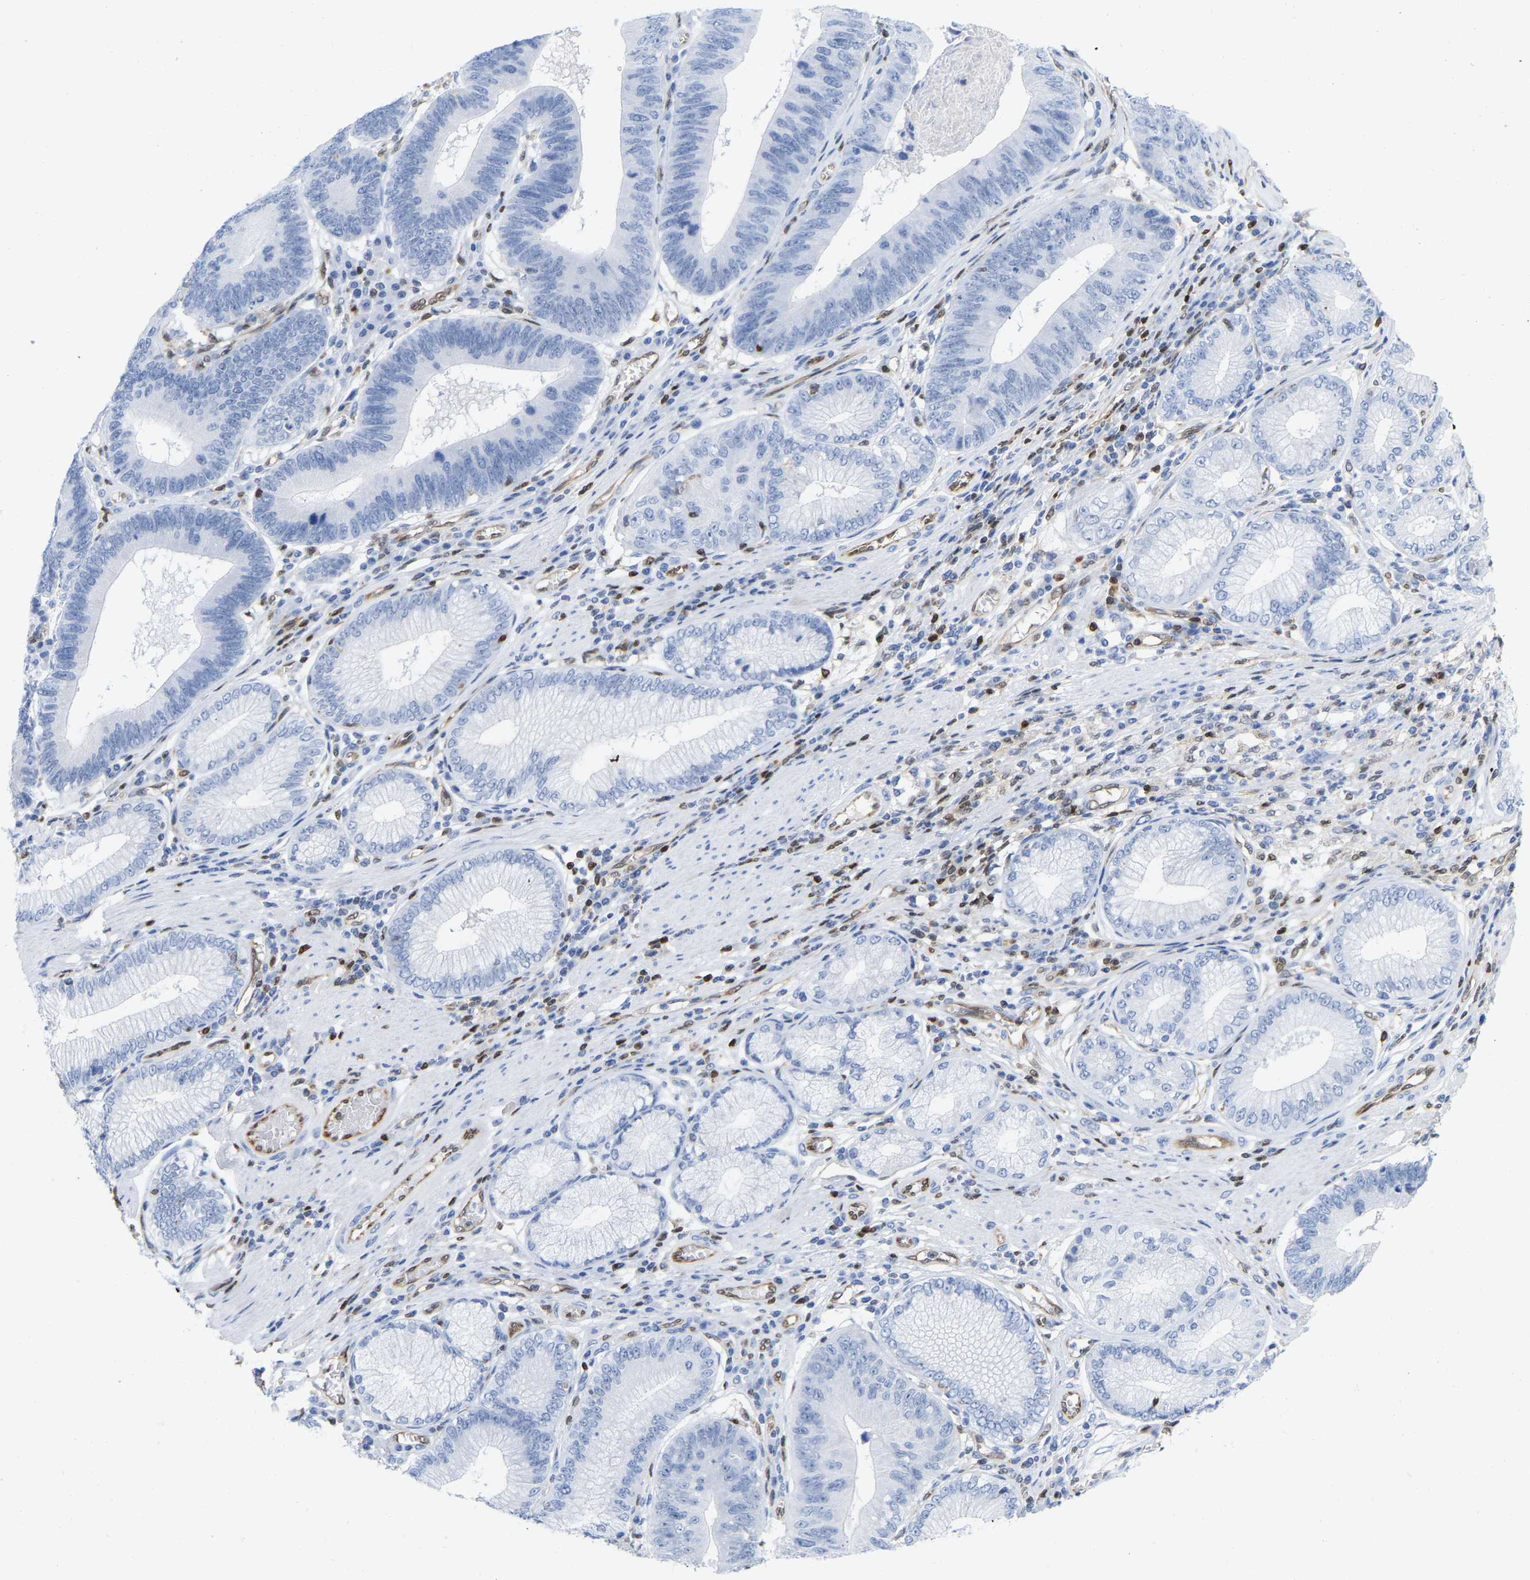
{"staining": {"intensity": "negative", "quantity": "none", "location": "none"}, "tissue": "stomach cancer", "cell_type": "Tumor cells", "image_type": "cancer", "snomed": [{"axis": "morphology", "description": "Adenocarcinoma, NOS"}, {"axis": "topography", "description": "Stomach"}], "caption": "IHC of human stomach cancer displays no staining in tumor cells.", "gene": "GIMAP4", "patient": {"sex": "male", "age": 59}}